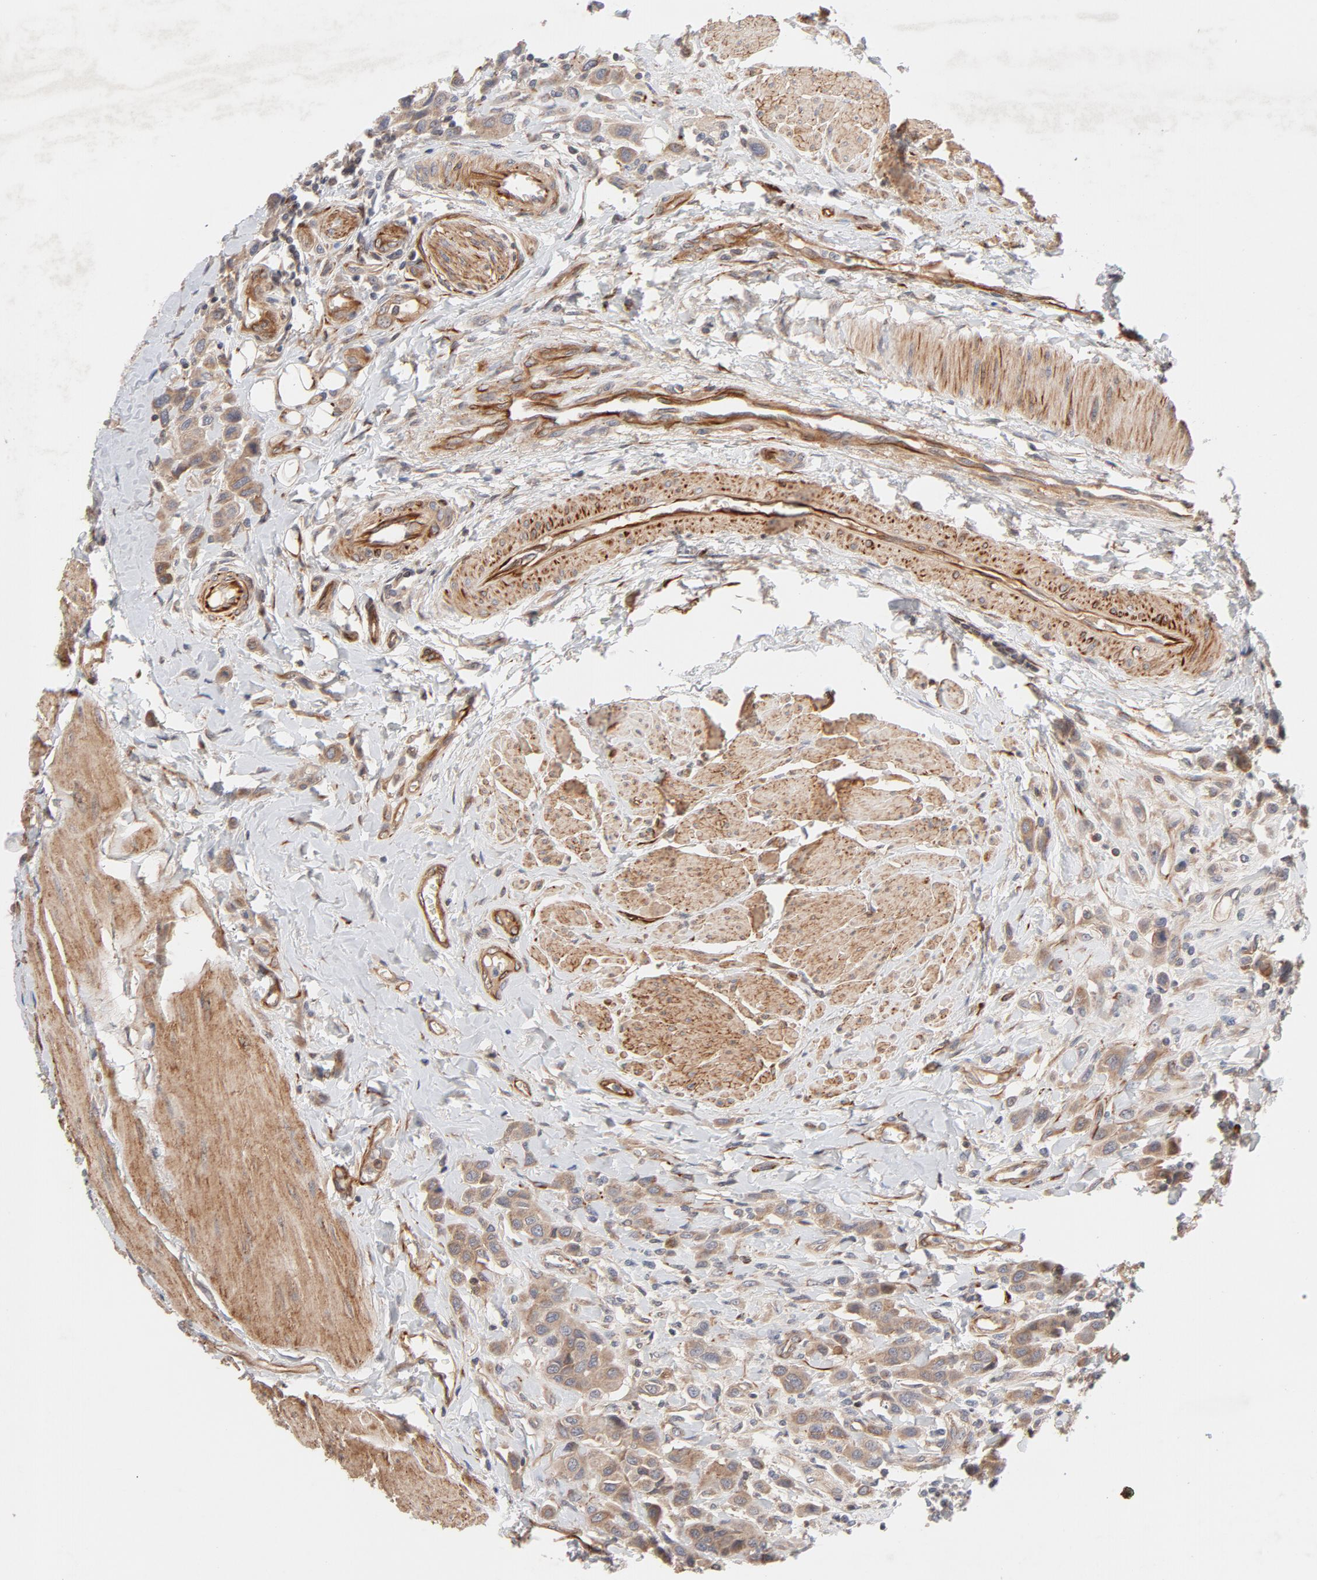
{"staining": {"intensity": "moderate", "quantity": ">75%", "location": "cytoplasmic/membranous"}, "tissue": "urothelial cancer", "cell_type": "Tumor cells", "image_type": "cancer", "snomed": [{"axis": "morphology", "description": "Urothelial carcinoma, High grade"}, {"axis": "topography", "description": "Urinary bladder"}], "caption": "The photomicrograph displays staining of urothelial cancer, revealing moderate cytoplasmic/membranous protein expression (brown color) within tumor cells.", "gene": "DNAAF2", "patient": {"sex": "male", "age": 50}}